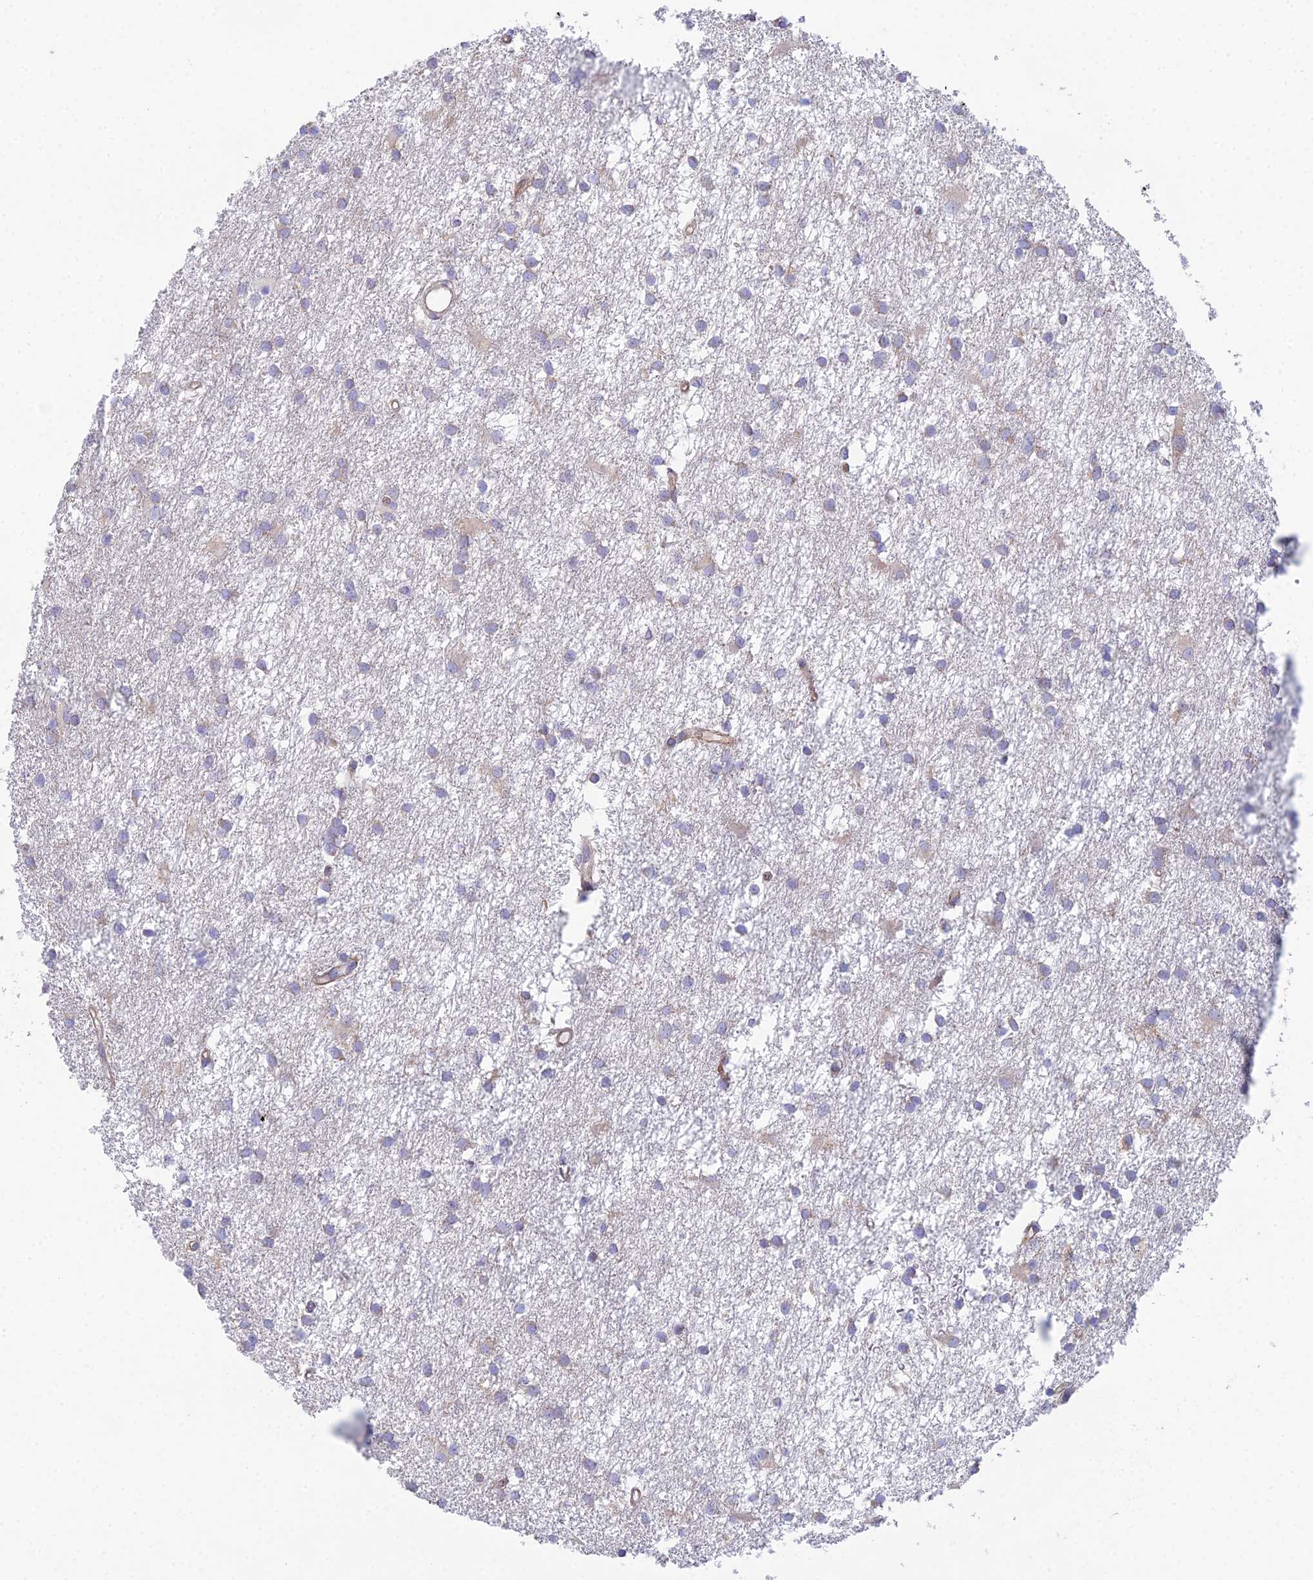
{"staining": {"intensity": "negative", "quantity": "none", "location": "none"}, "tissue": "glioma", "cell_type": "Tumor cells", "image_type": "cancer", "snomed": [{"axis": "morphology", "description": "Glioma, malignant, High grade"}, {"axis": "topography", "description": "Brain"}], "caption": "This is an immunohistochemistry image of glioma. There is no positivity in tumor cells.", "gene": "ZNF564", "patient": {"sex": "male", "age": 77}}